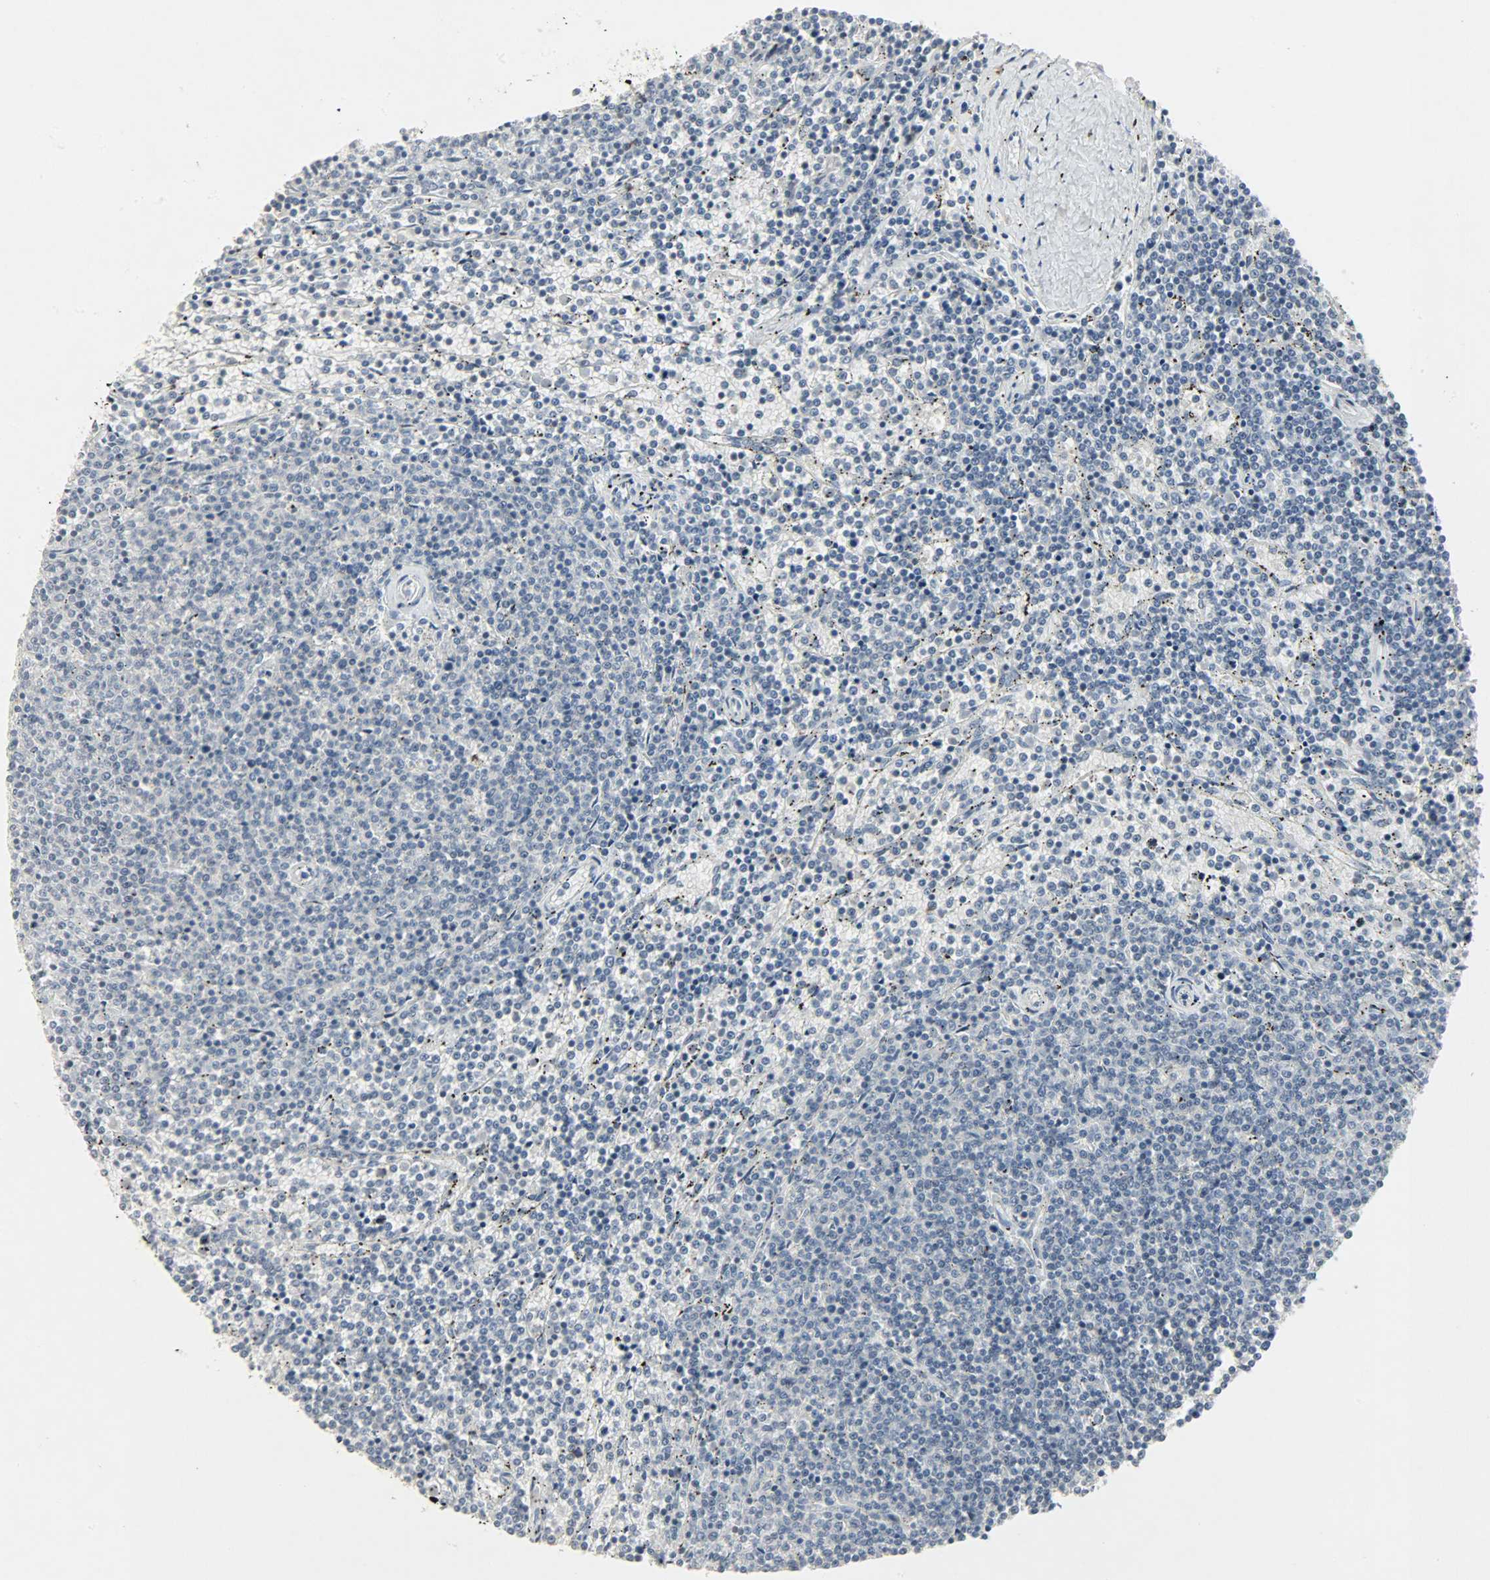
{"staining": {"intensity": "negative", "quantity": "none", "location": "none"}, "tissue": "lymphoma", "cell_type": "Tumor cells", "image_type": "cancer", "snomed": [{"axis": "morphology", "description": "Malignant lymphoma, non-Hodgkin's type, Low grade"}, {"axis": "topography", "description": "Spleen"}], "caption": "A histopathology image of human malignant lymphoma, non-Hodgkin's type (low-grade) is negative for staining in tumor cells.", "gene": "CAMK4", "patient": {"sex": "female", "age": 50}}